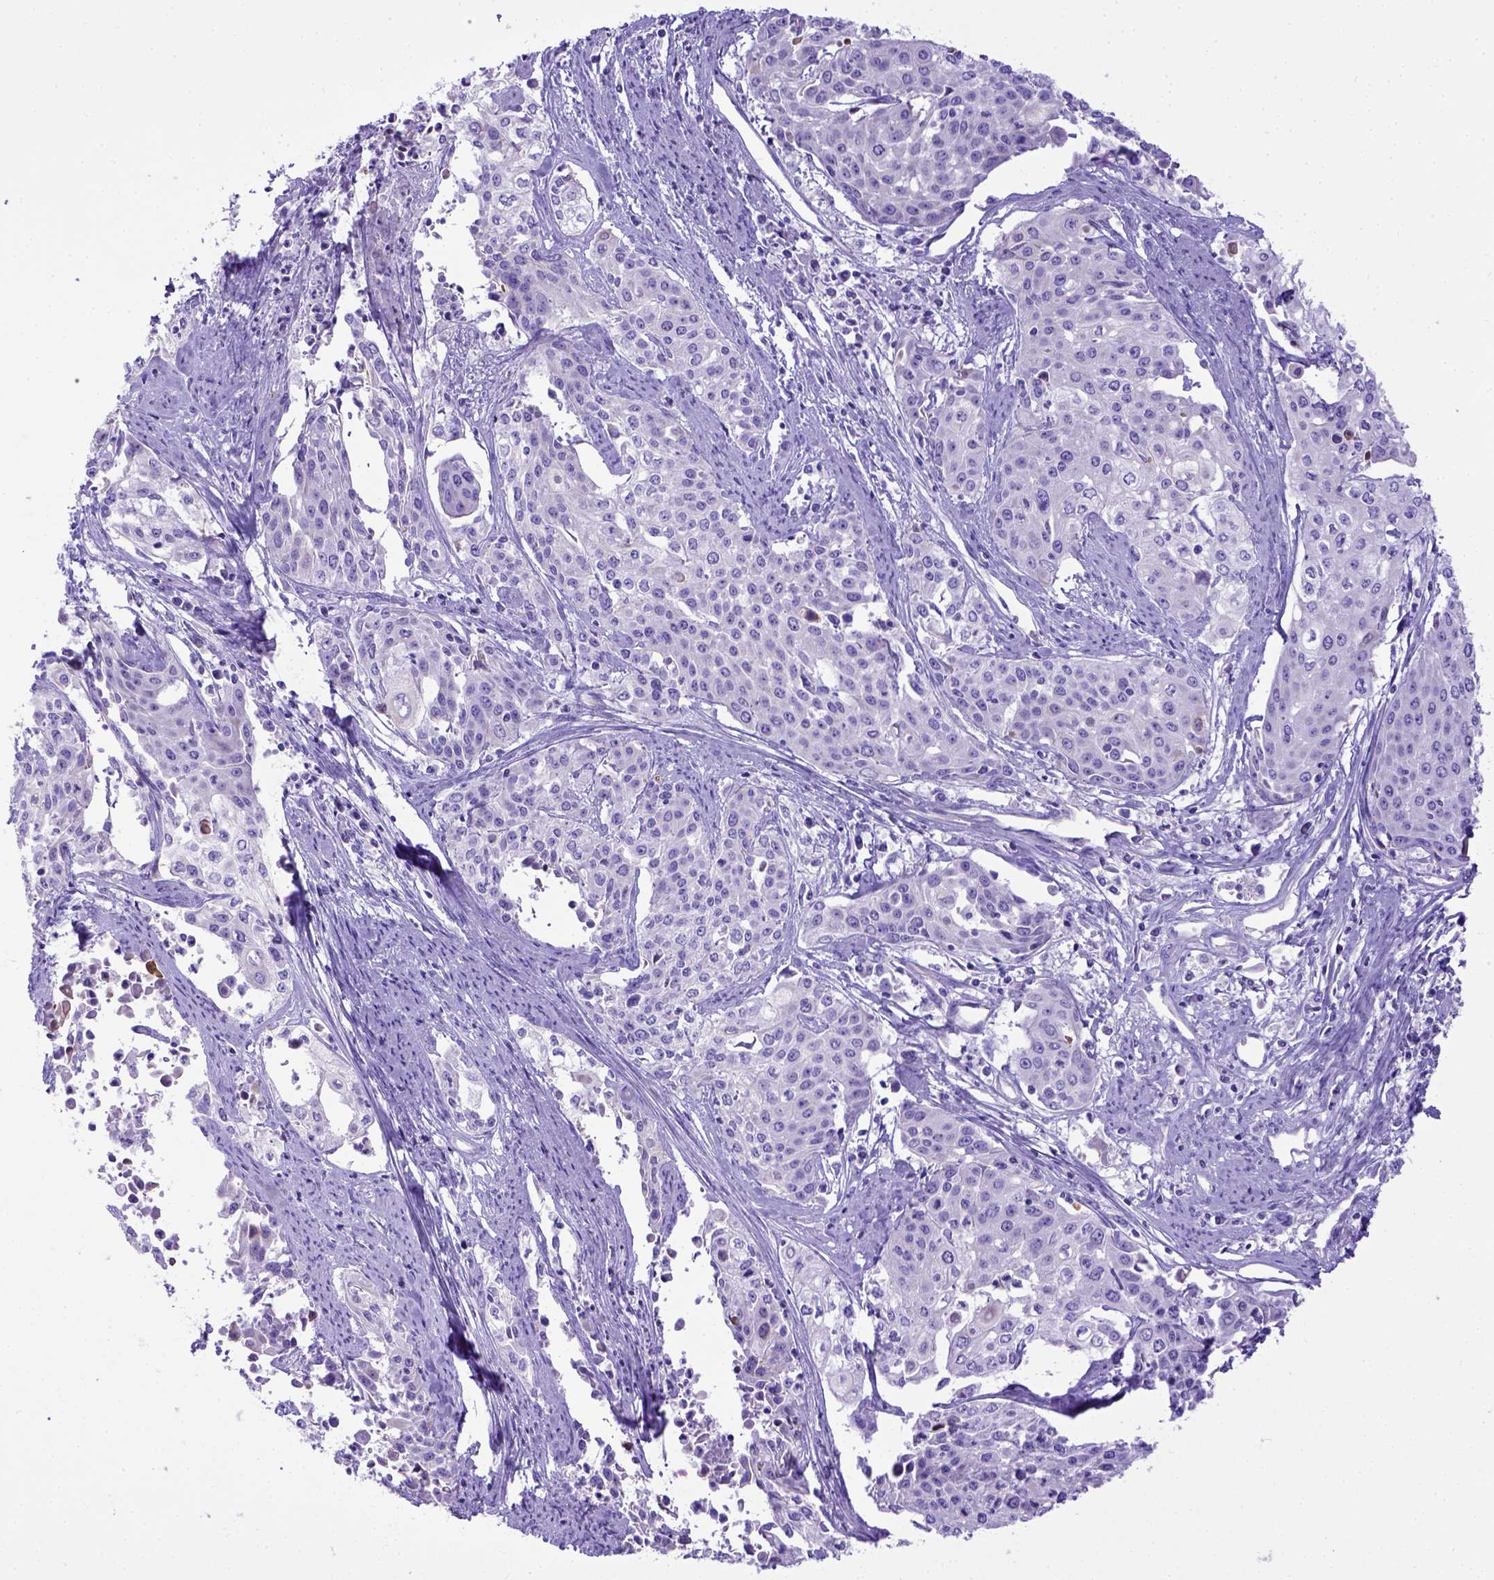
{"staining": {"intensity": "negative", "quantity": "none", "location": "none"}, "tissue": "cervical cancer", "cell_type": "Tumor cells", "image_type": "cancer", "snomed": [{"axis": "morphology", "description": "Squamous cell carcinoma, NOS"}, {"axis": "topography", "description": "Cervix"}], "caption": "IHC photomicrograph of neoplastic tissue: cervical squamous cell carcinoma stained with DAB (3,3'-diaminobenzidine) reveals no significant protein staining in tumor cells.", "gene": "LRRC18", "patient": {"sex": "female", "age": 39}}